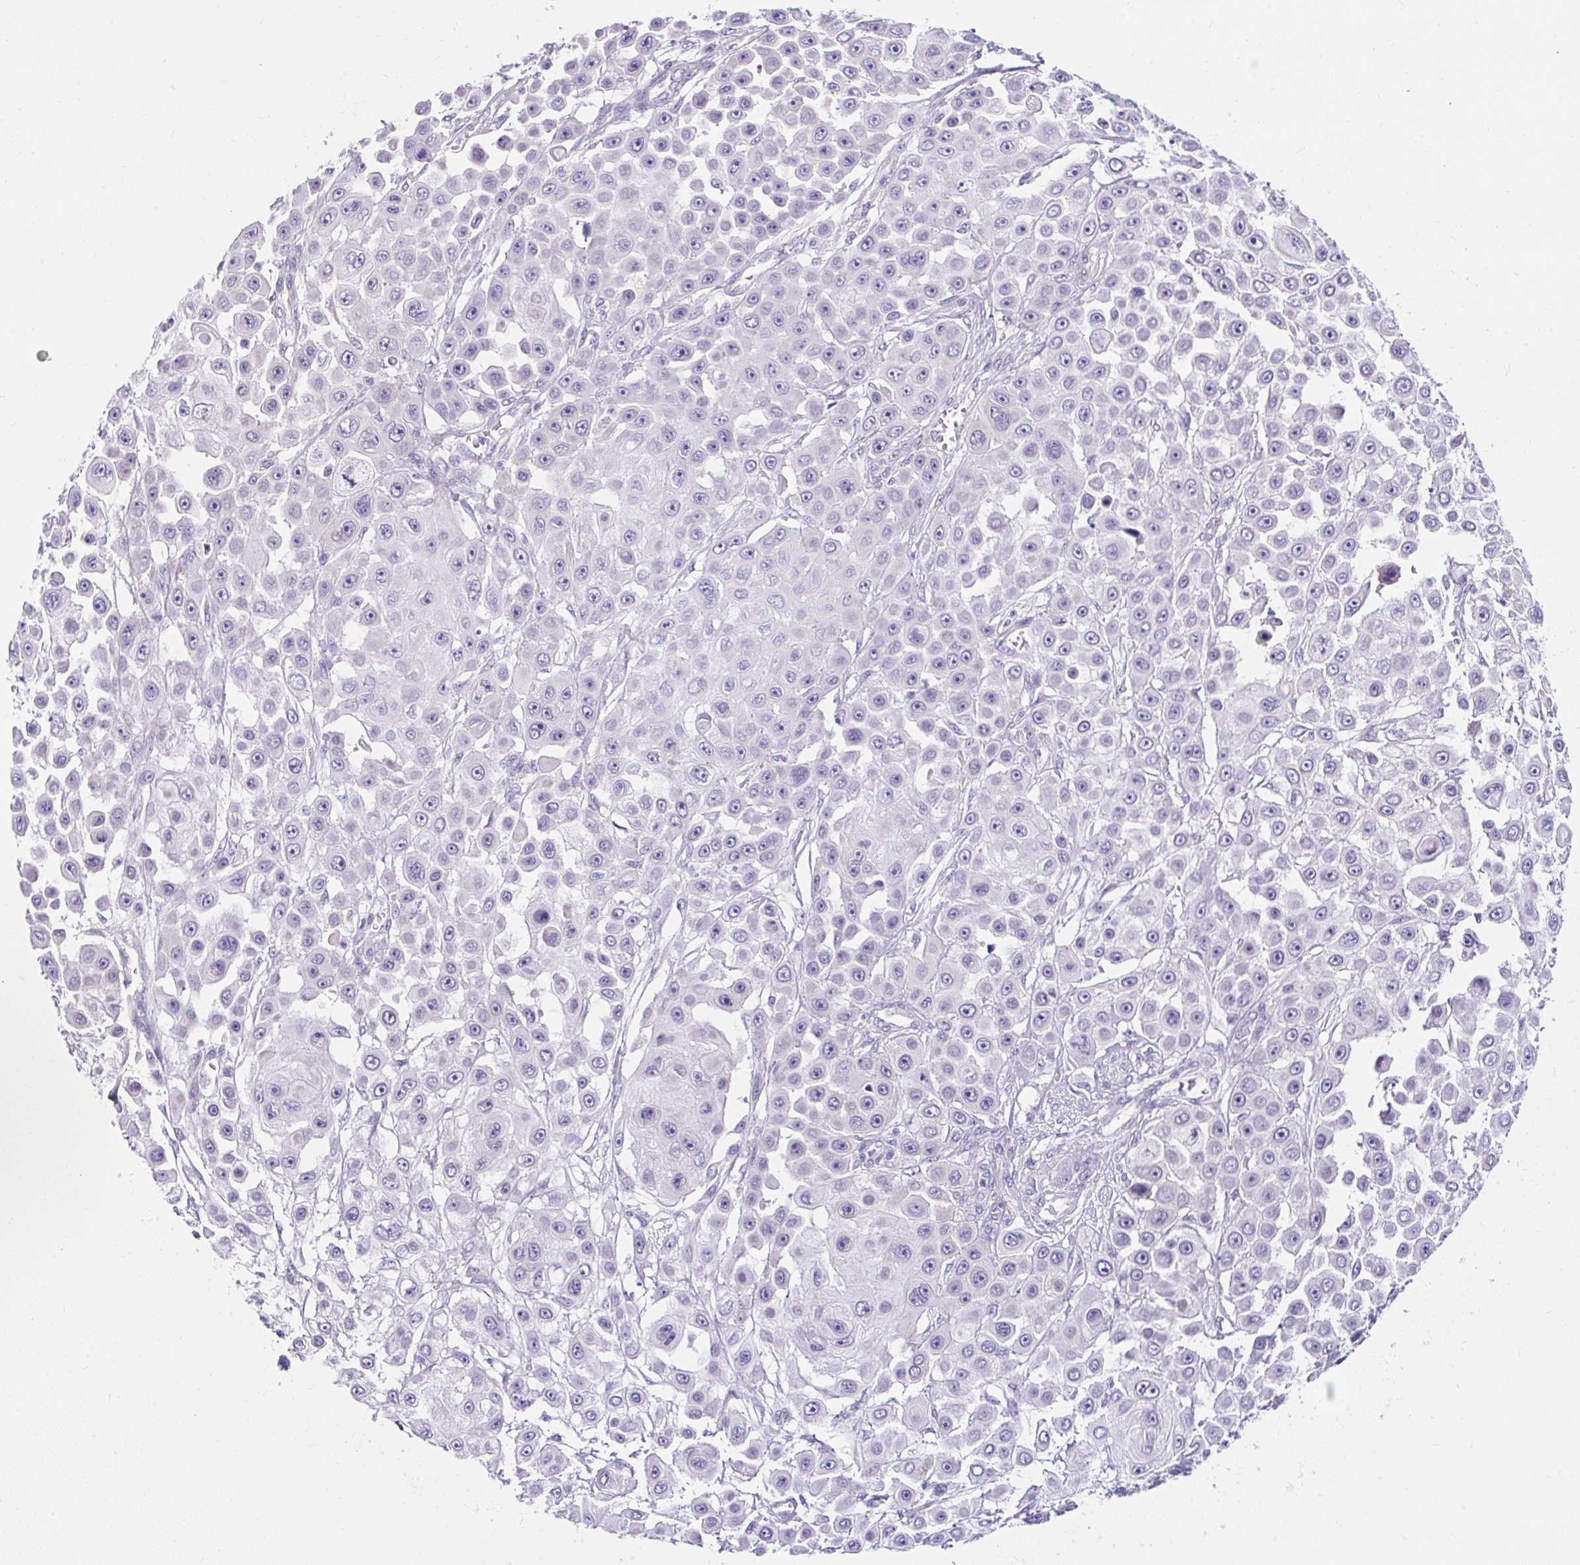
{"staining": {"intensity": "negative", "quantity": "none", "location": "none"}, "tissue": "skin cancer", "cell_type": "Tumor cells", "image_type": "cancer", "snomed": [{"axis": "morphology", "description": "Squamous cell carcinoma, NOS"}, {"axis": "topography", "description": "Skin"}], "caption": "Immunohistochemical staining of skin cancer exhibits no significant positivity in tumor cells. (Stains: DAB (3,3'-diaminobenzidine) immunohistochemistry (IHC) with hematoxylin counter stain, Microscopy: brightfield microscopy at high magnification).", "gene": "GOLGA8A", "patient": {"sex": "male", "age": 67}}